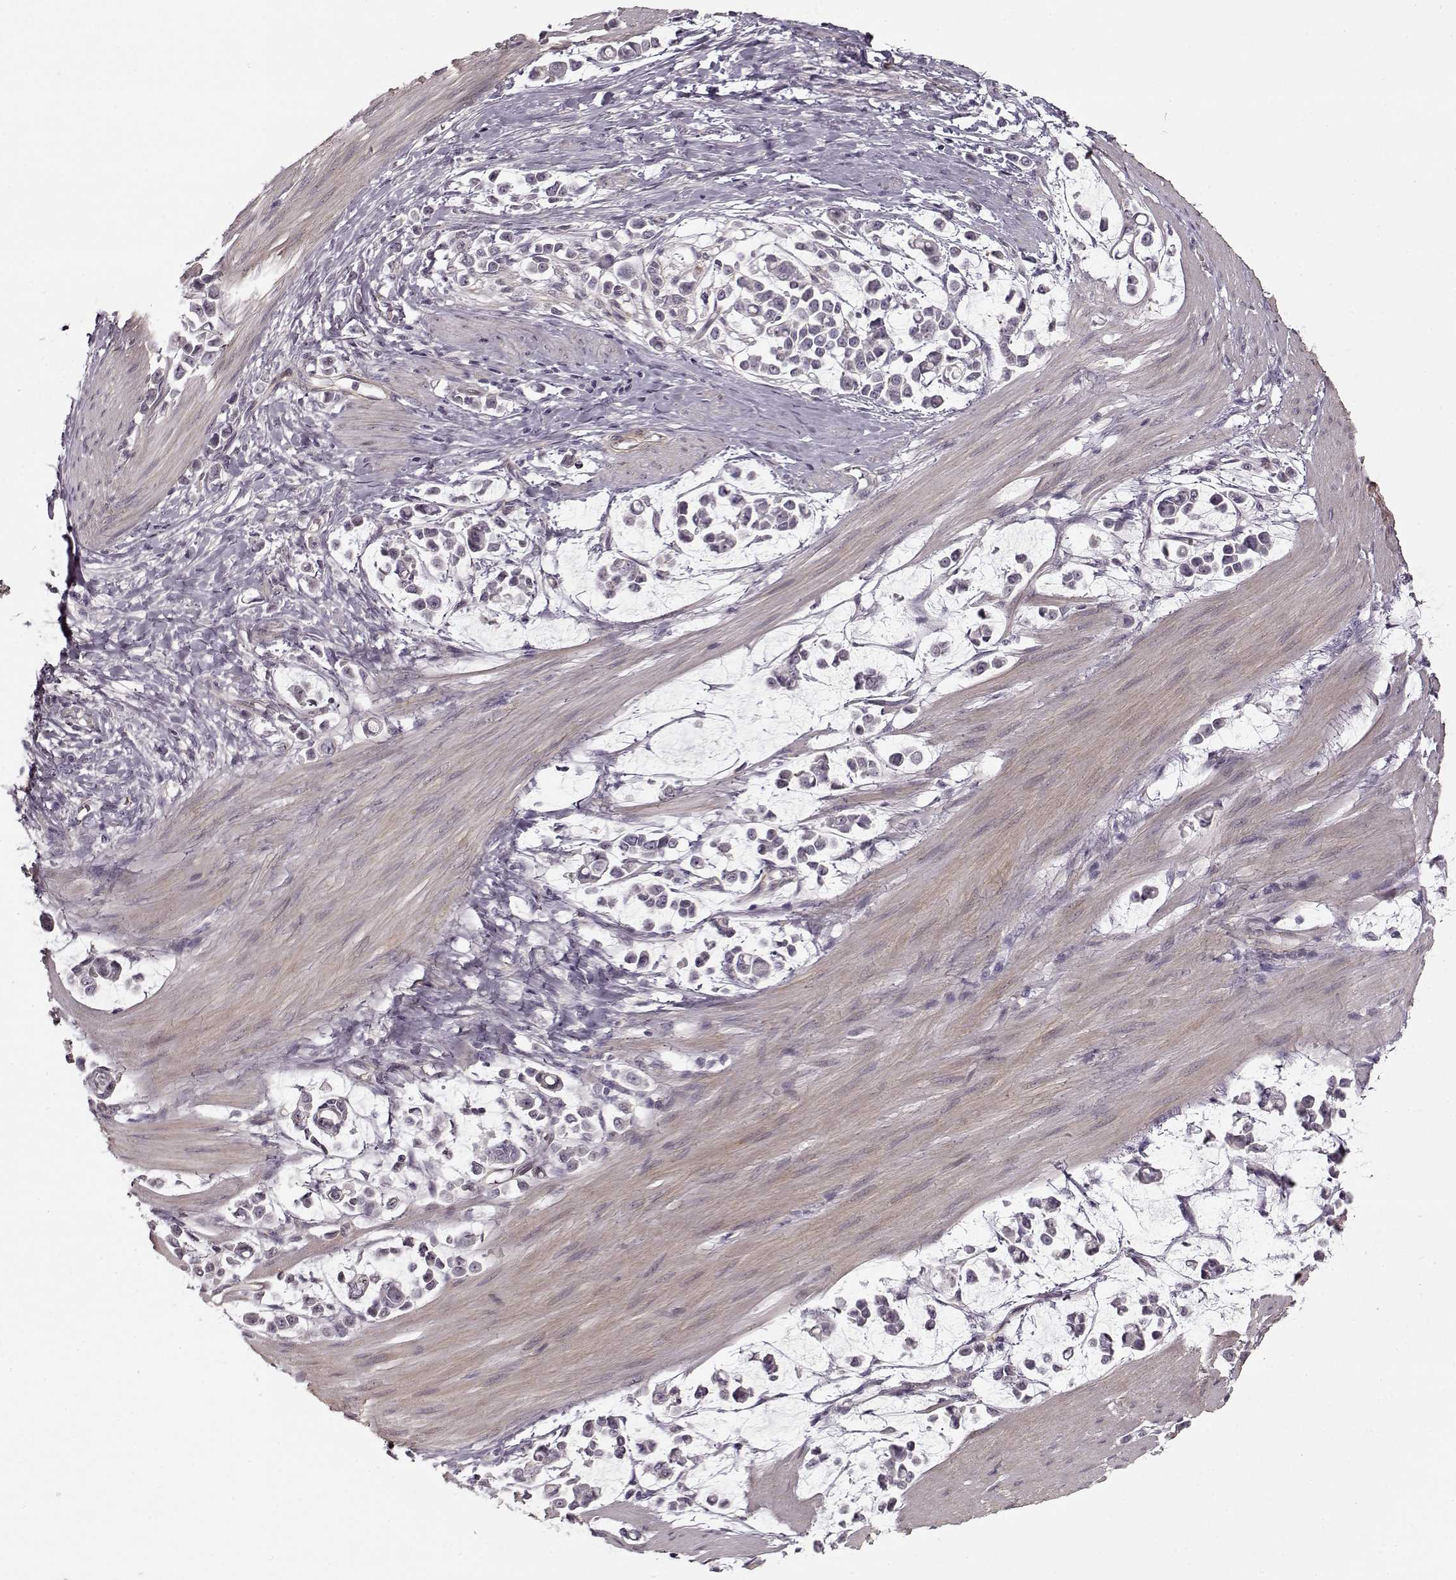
{"staining": {"intensity": "negative", "quantity": "none", "location": "none"}, "tissue": "stomach cancer", "cell_type": "Tumor cells", "image_type": "cancer", "snomed": [{"axis": "morphology", "description": "Adenocarcinoma, NOS"}, {"axis": "topography", "description": "Stomach"}], "caption": "Immunohistochemical staining of human stomach cancer (adenocarcinoma) reveals no significant positivity in tumor cells.", "gene": "LAMB2", "patient": {"sex": "male", "age": 82}}